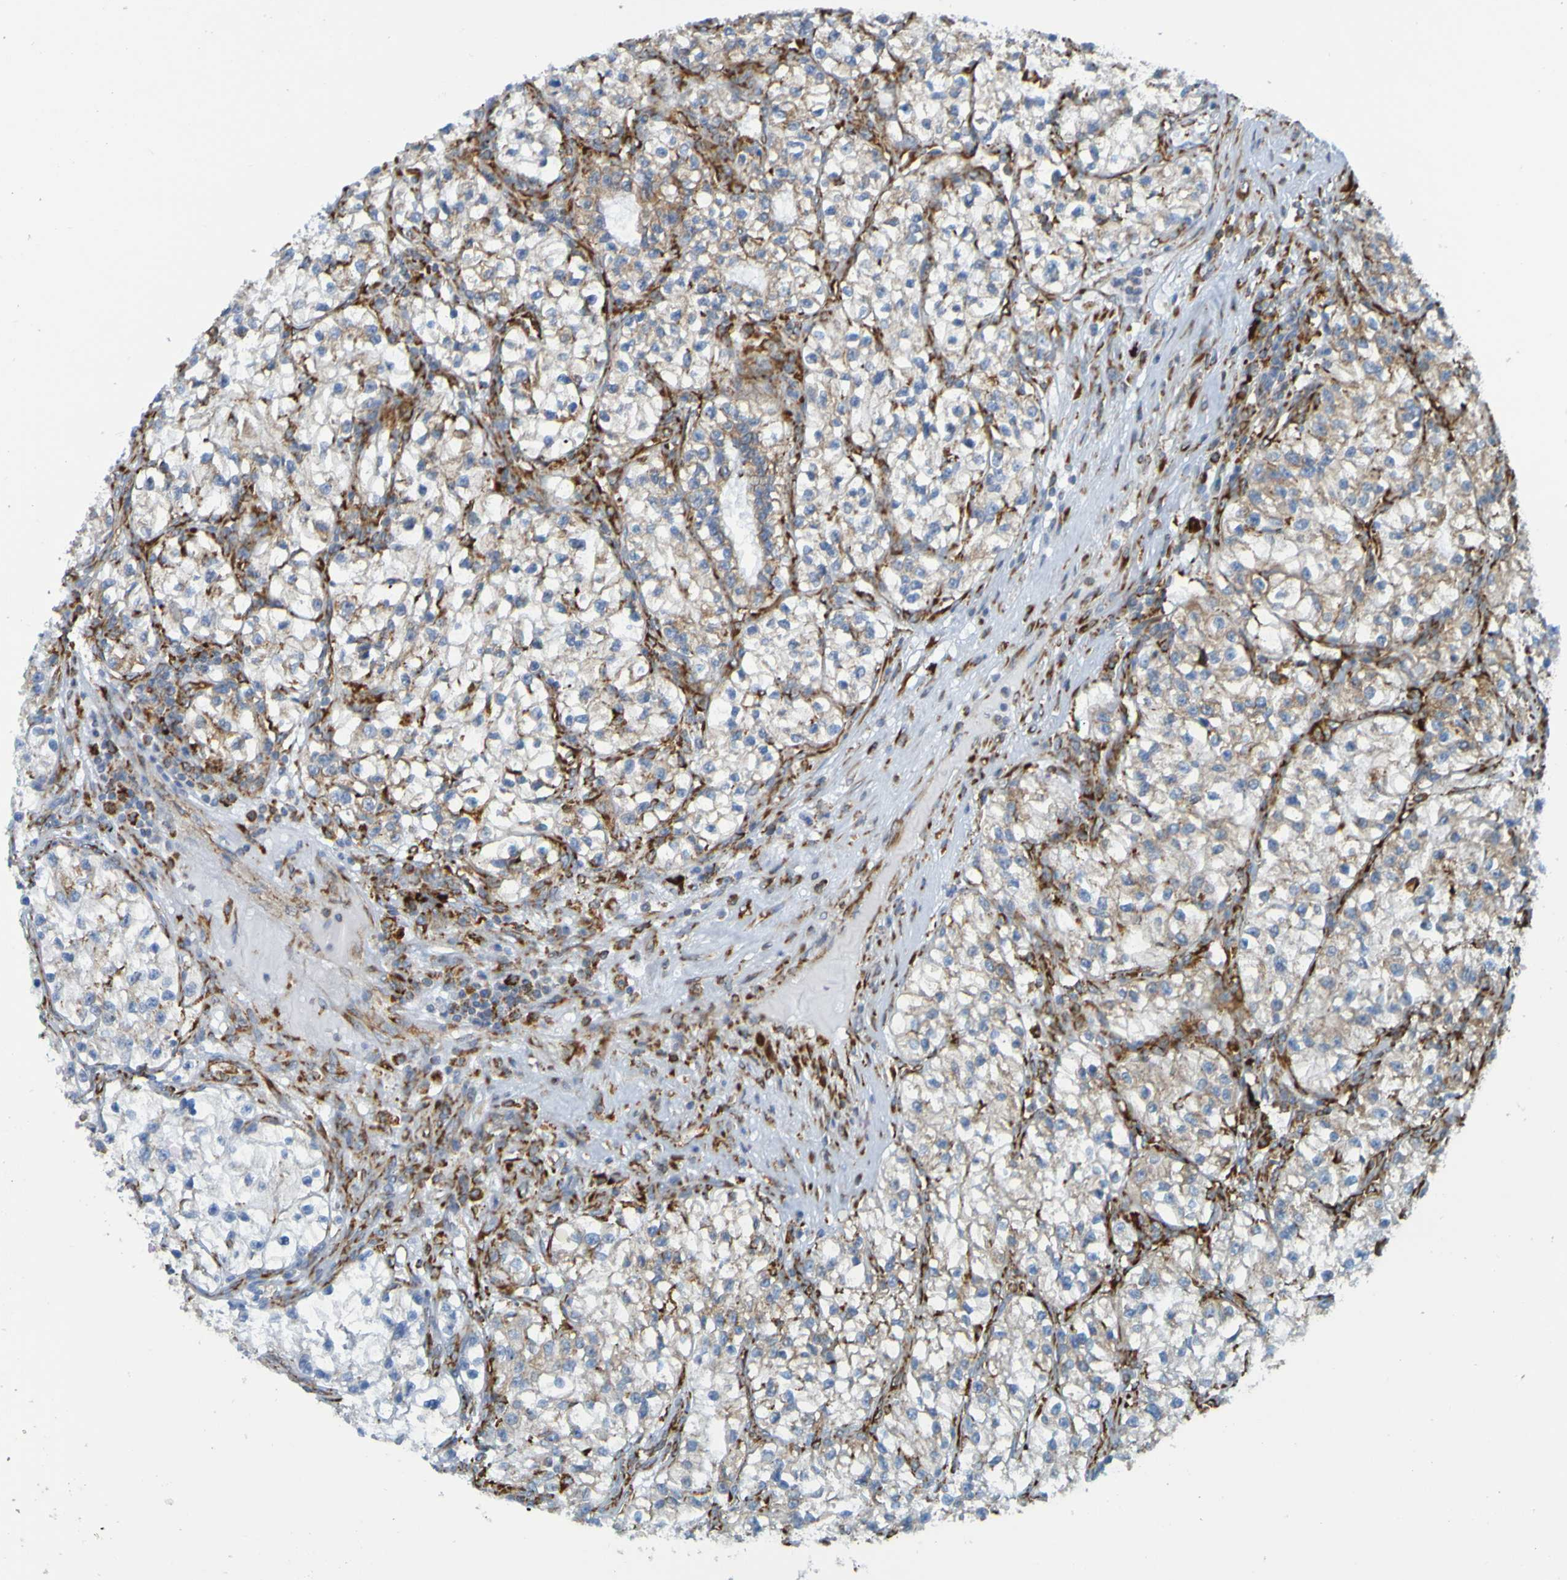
{"staining": {"intensity": "negative", "quantity": "none", "location": "none"}, "tissue": "renal cancer", "cell_type": "Tumor cells", "image_type": "cancer", "snomed": [{"axis": "morphology", "description": "Adenocarcinoma, NOS"}, {"axis": "topography", "description": "Kidney"}], "caption": "The image reveals no staining of tumor cells in renal cancer.", "gene": "SSR1", "patient": {"sex": "female", "age": 57}}